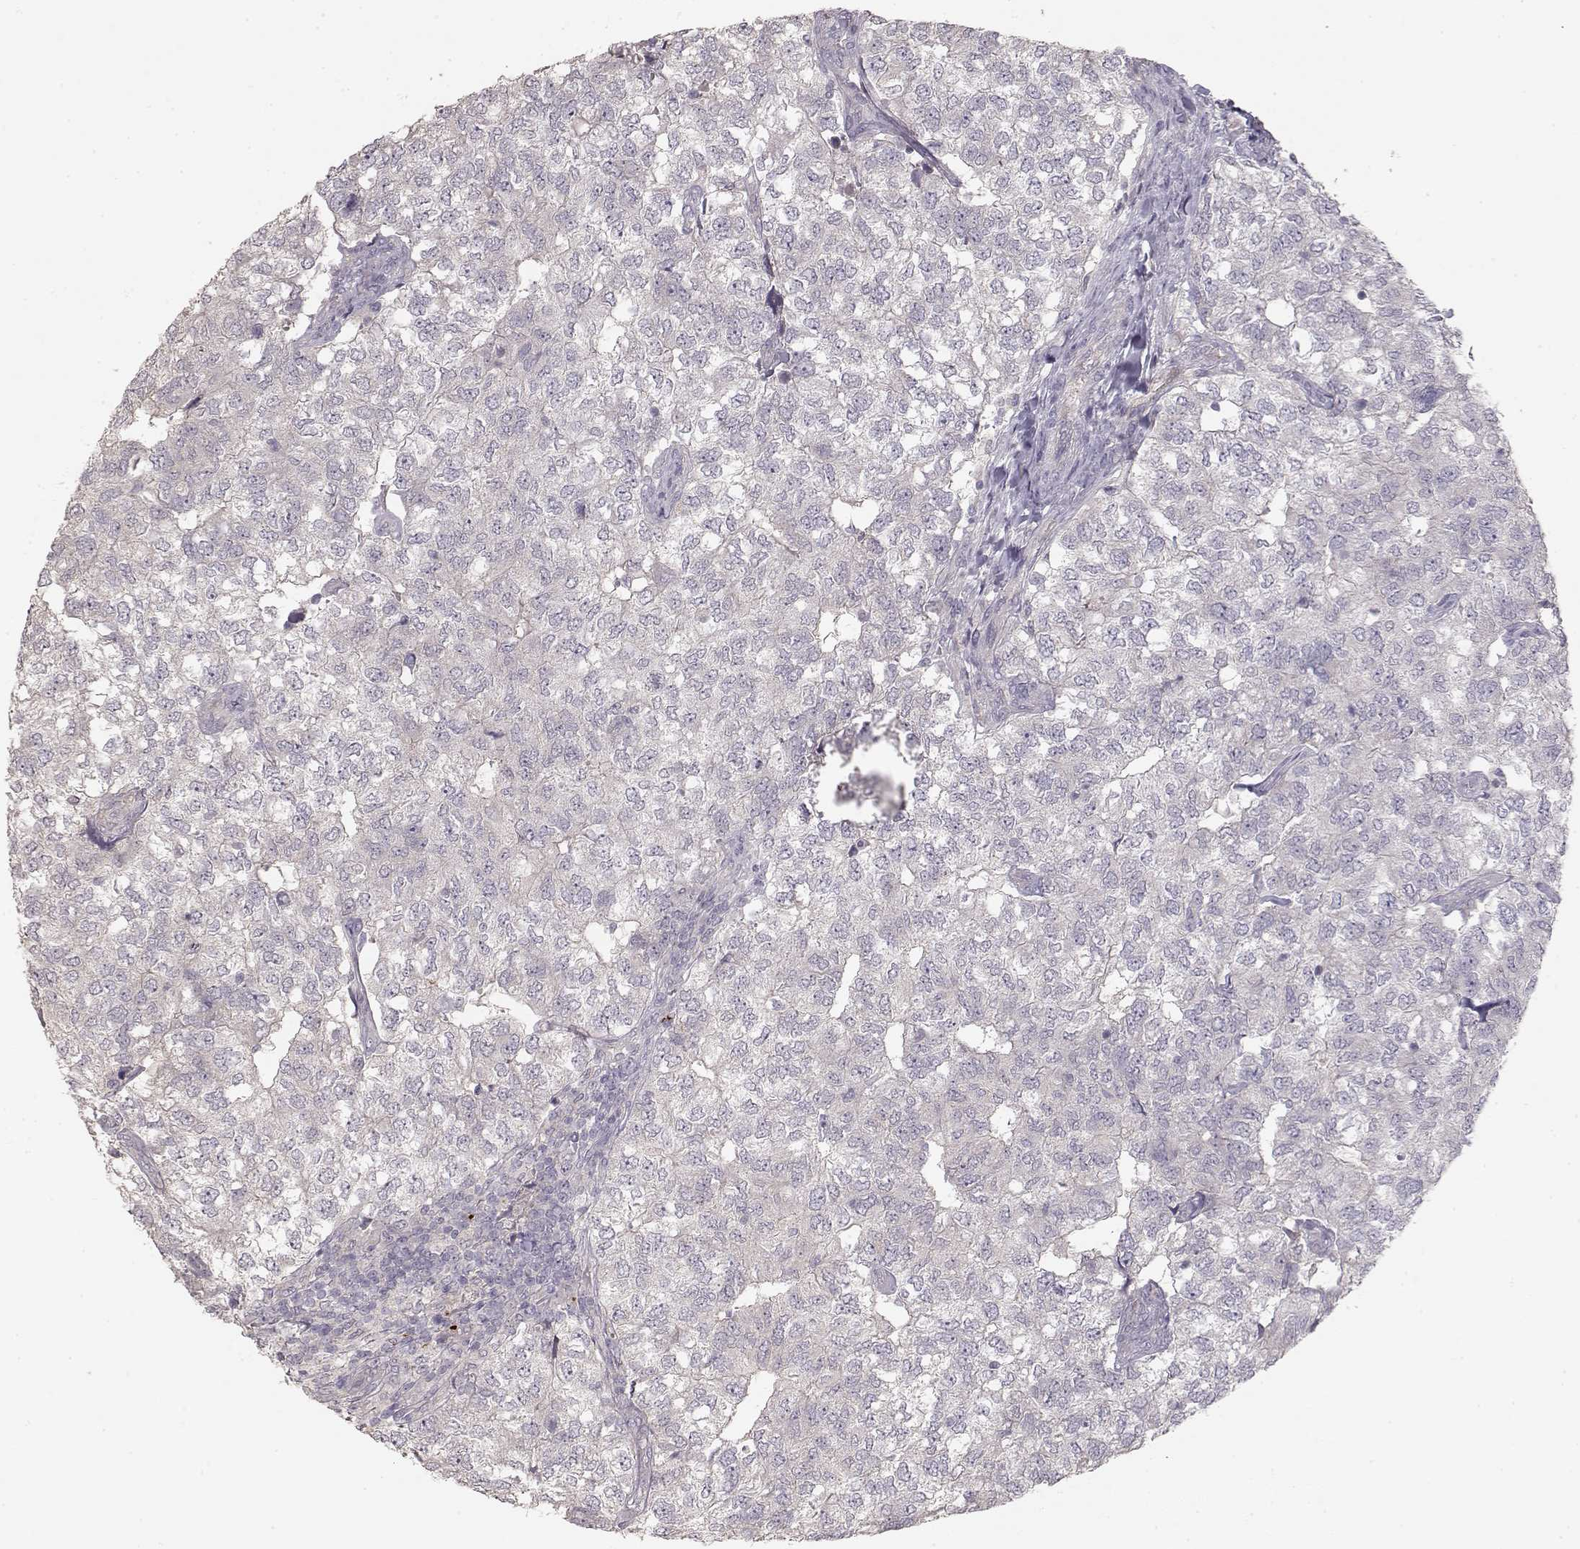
{"staining": {"intensity": "negative", "quantity": "none", "location": "none"}, "tissue": "breast cancer", "cell_type": "Tumor cells", "image_type": "cancer", "snomed": [{"axis": "morphology", "description": "Duct carcinoma"}, {"axis": "topography", "description": "Breast"}], "caption": "A high-resolution image shows immunohistochemistry (IHC) staining of breast intraductal carcinoma, which reveals no significant staining in tumor cells.", "gene": "ARHGAP8", "patient": {"sex": "female", "age": 30}}